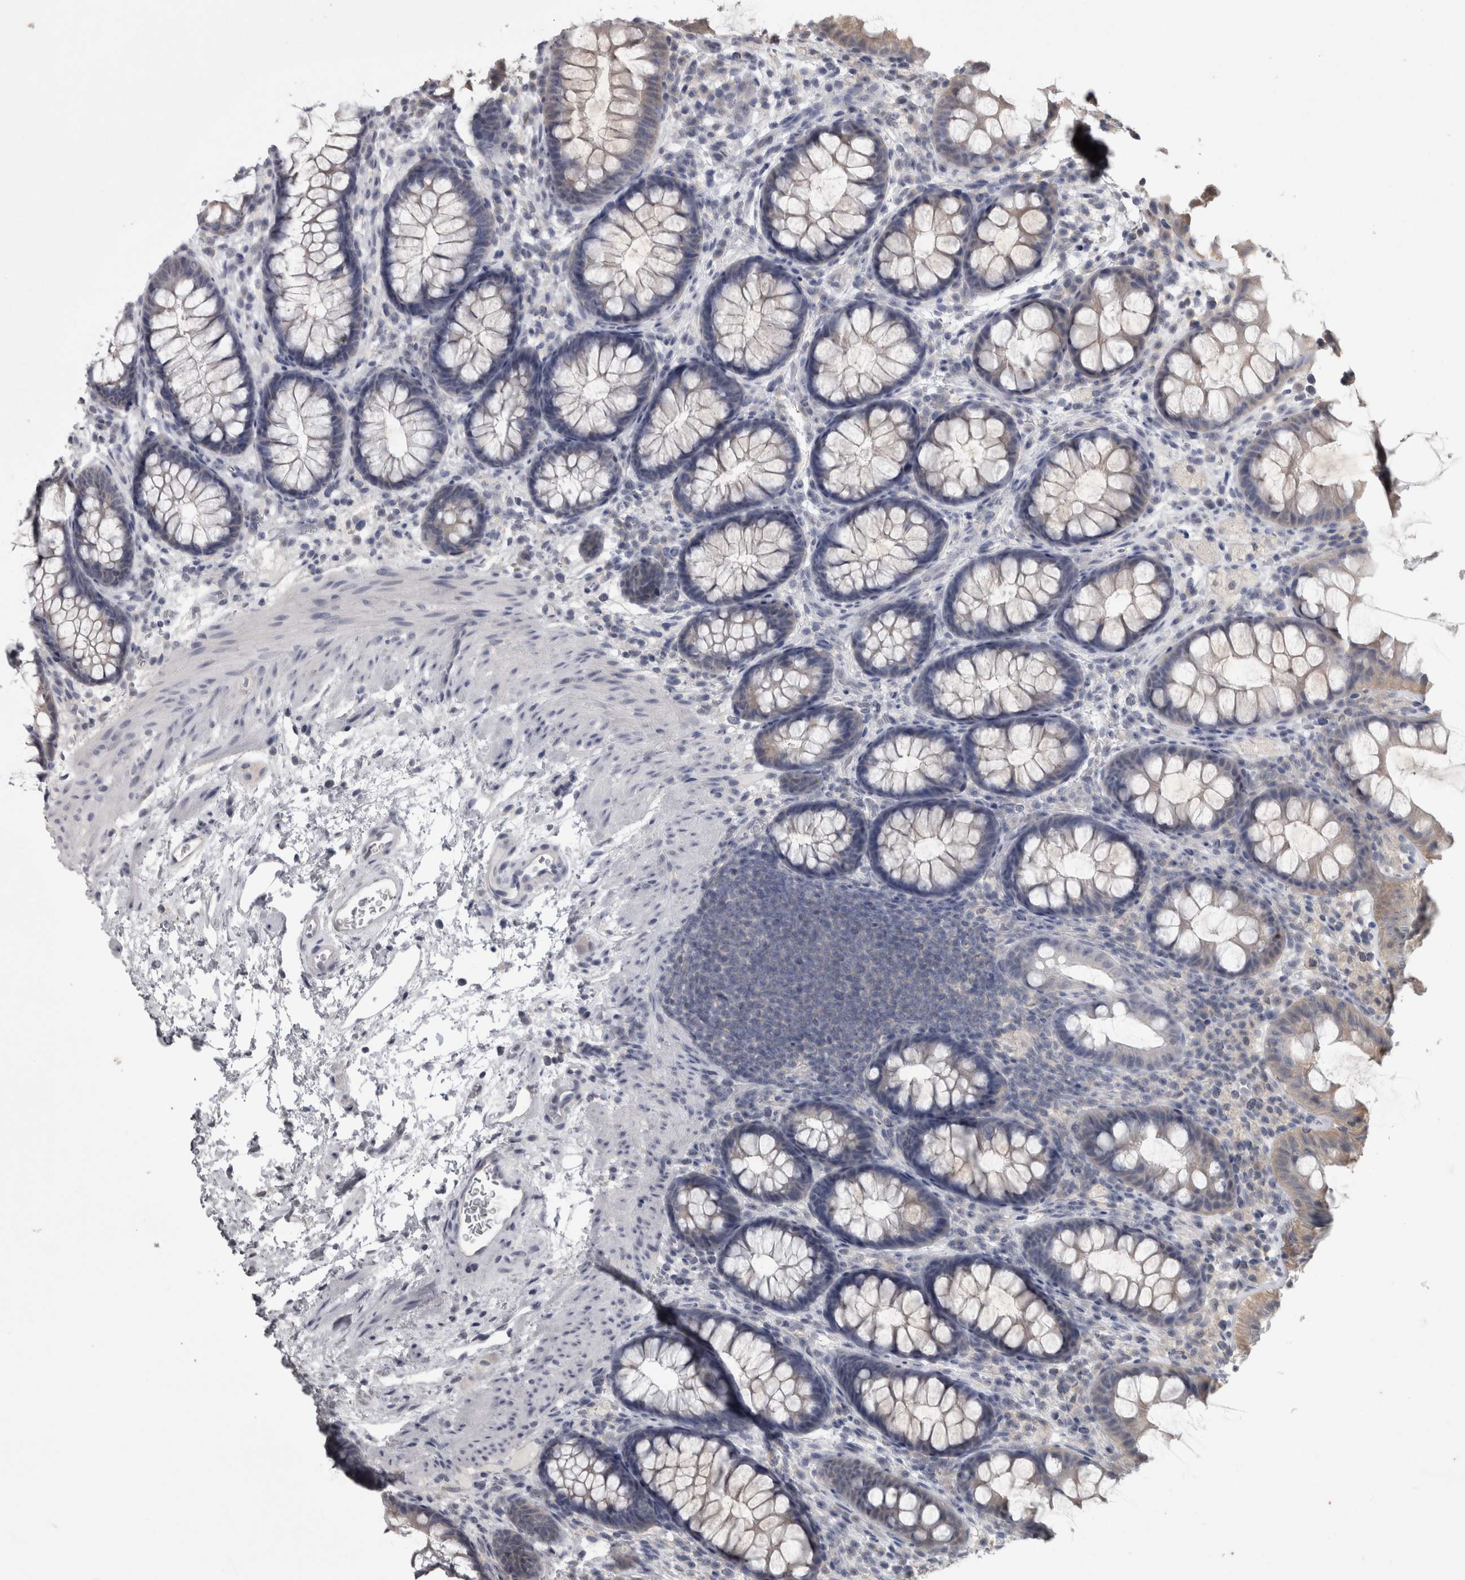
{"staining": {"intensity": "negative", "quantity": "none", "location": "none"}, "tissue": "colon", "cell_type": "Endothelial cells", "image_type": "normal", "snomed": [{"axis": "morphology", "description": "Normal tissue, NOS"}, {"axis": "topography", "description": "Colon"}], "caption": "The photomicrograph reveals no significant positivity in endothelial cells of colon.", "gene": "APRT", "patient": {"sex": "female", "age": 62}}